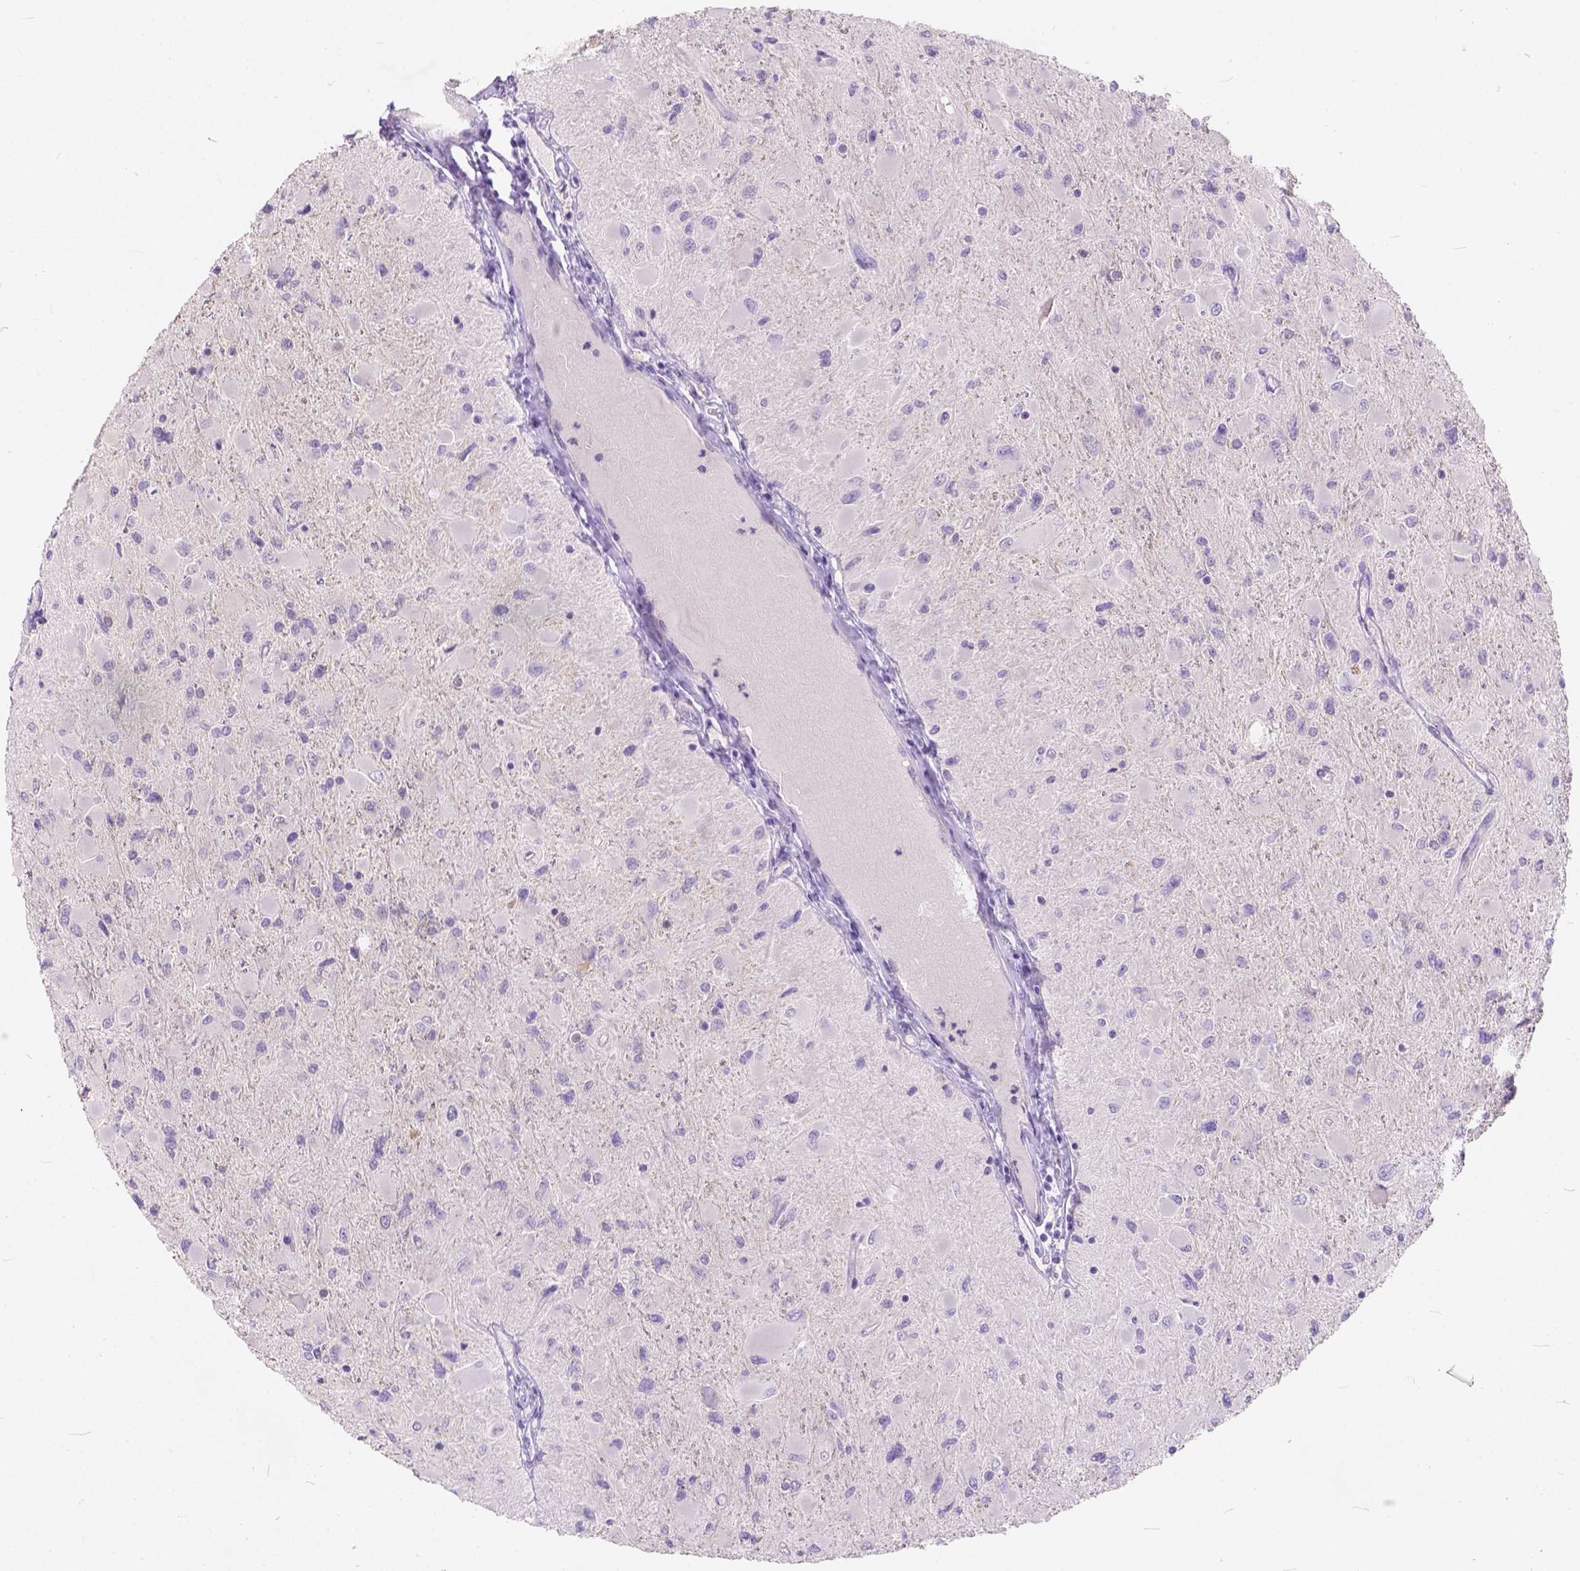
{"staining": {"intensity": "negative", "quantity": "none", "location": "none"}, "tissue": "glioma", "cell_type": "Tumor cells", "image_type": "cancer", "snomed": [{"axis": "morphology", "description": "Glioma, malignant, High grade"}, {"axis": "topography", "description": "Cerebral cortex"}], "caption": "A micrograph of glioma stained for a protein shows no brown staining in tumor cells.", "gene": "PEX11G", "patient": {"sex": "female", "age": 36}}